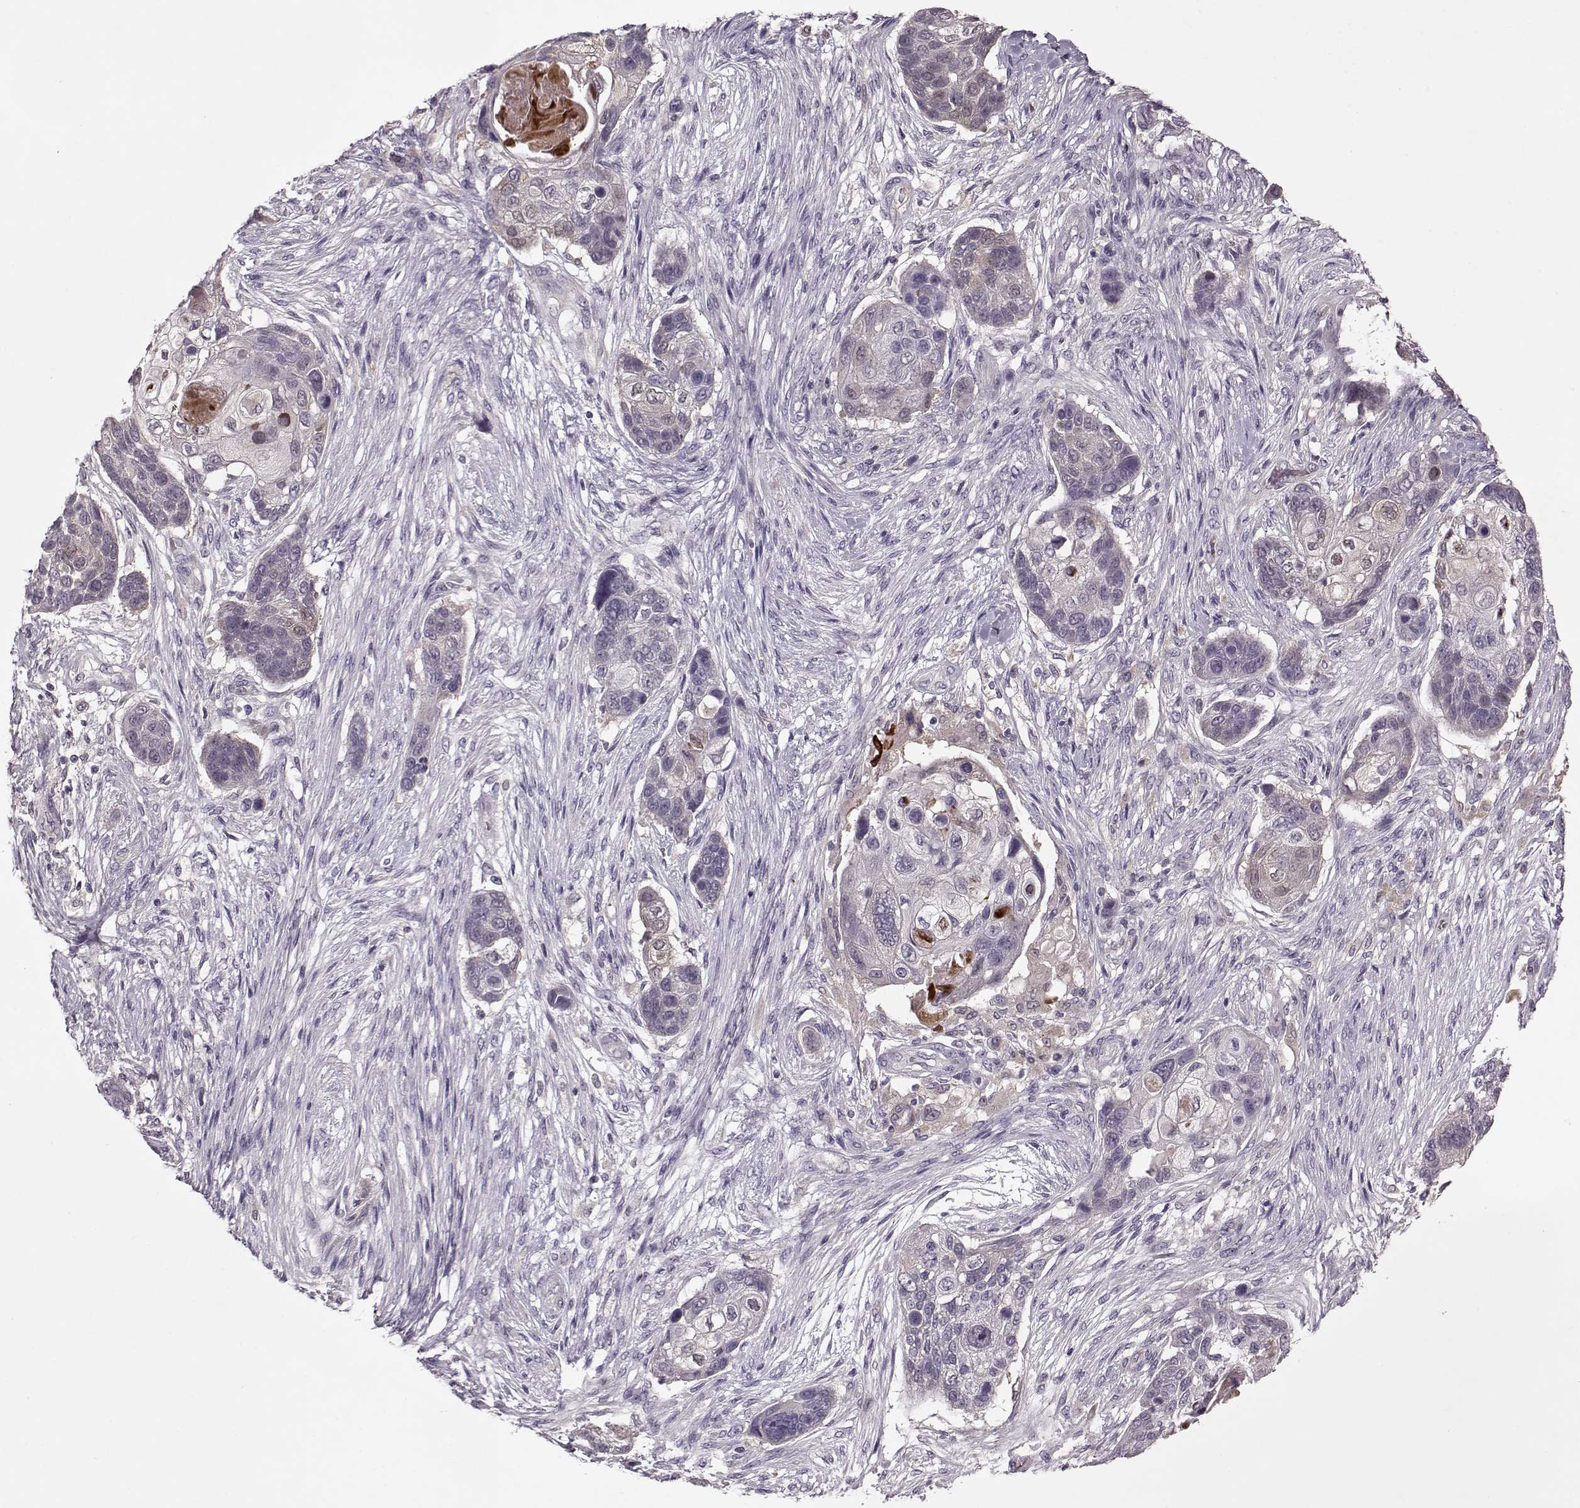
{"staining": {"intensity": "negative", "quantity": "none", "location": "none"}, "tissue": "lung cancer", "cell_type": "Tumor cells", "image_type": "cancer", "snomed": [{"axis": "morphology", "description": "Squamous cell carcinoma, NOS"}, {"axis": "topography", "description": "Lung"}], "caption": "There is no significant expression in tumor cells of lung cancer.", "gene": "ACOT11", "patient": {"sex": "male", "age": 69}}